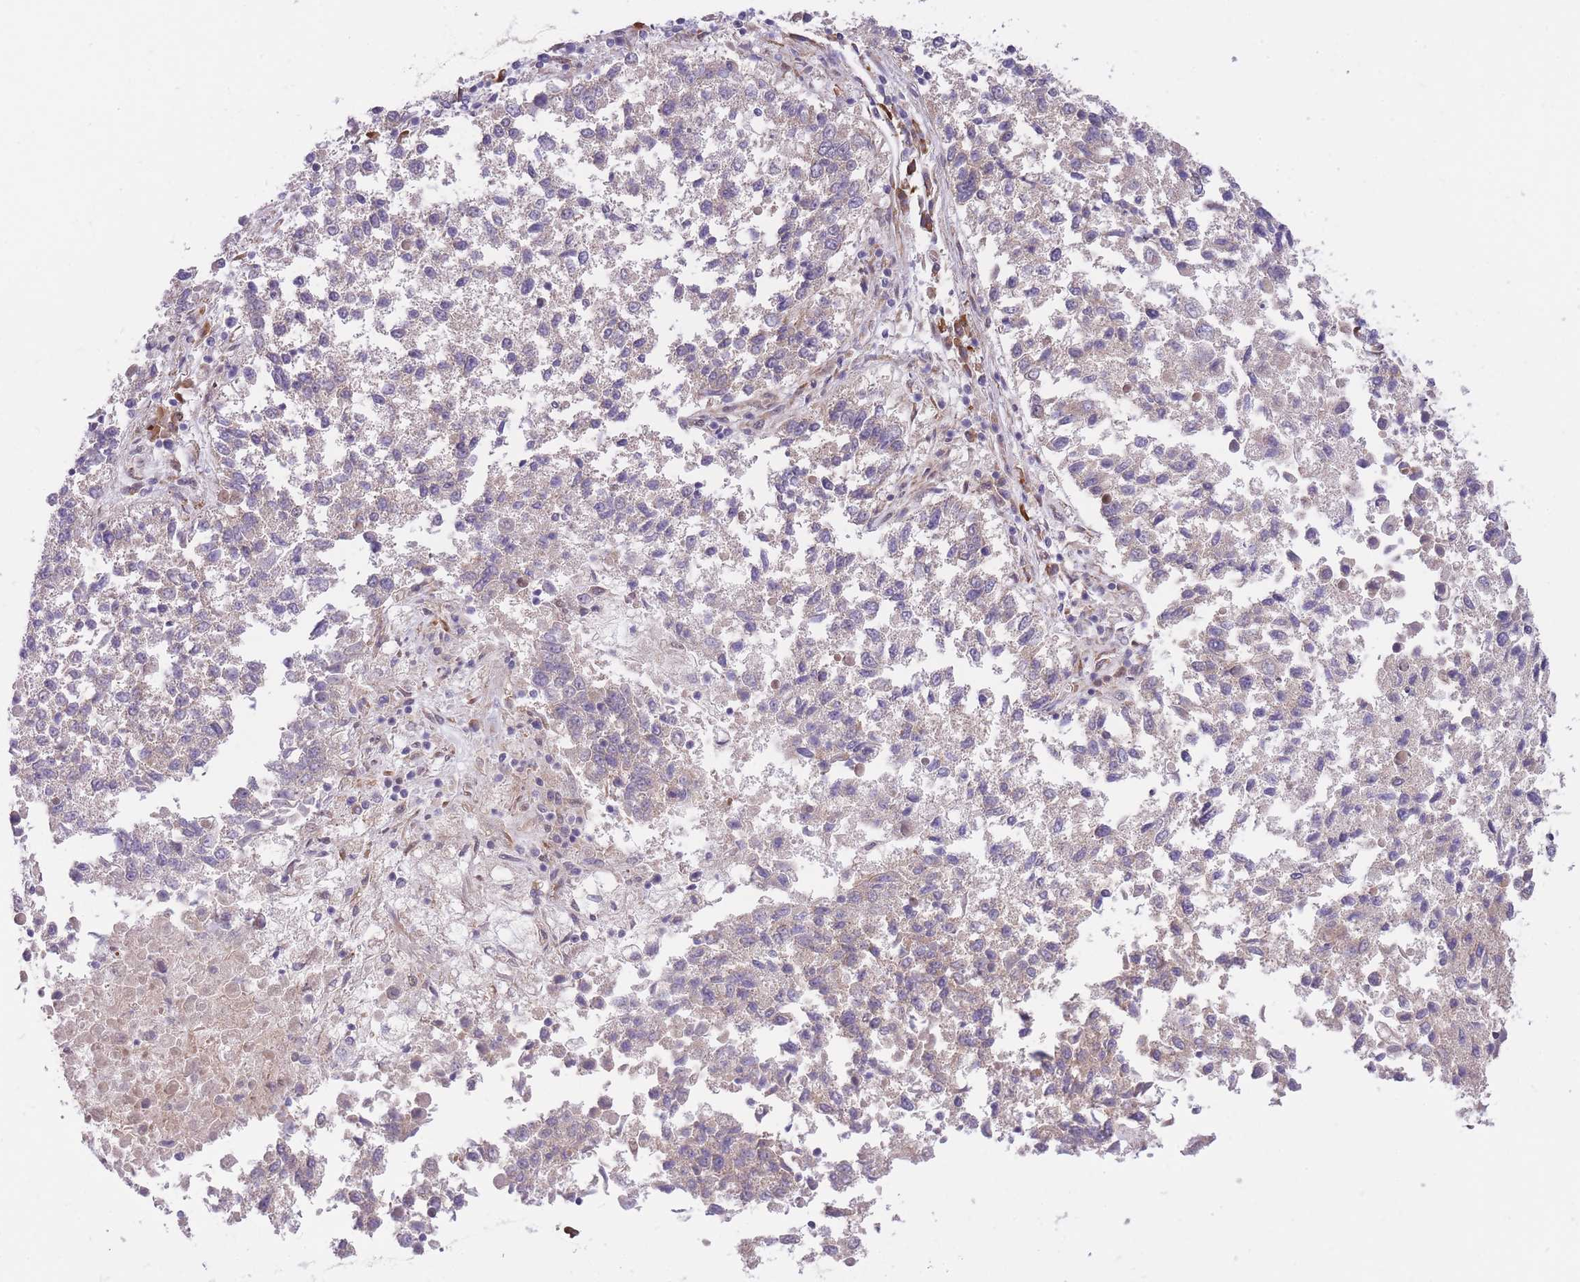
{"staining": {"intensity": "weak", "quantity": "<25%", "location": "cytoplasmic/membranous"}, "tissue": "lung cancer", "cell_type": "Tumor cells", "image_type": "cancer", "snomed": [{"axis": "morphology", "description": "Squamous cell carcinoma, NOS"}, {"axis": "topography", "description": "Lung"}], "caption": "Tumor cells are negative for brown protein staining in squamous cell carcinoma (lung).", "gene": "EXOSC8", "patient": {"sex": "male", "age": 73}}